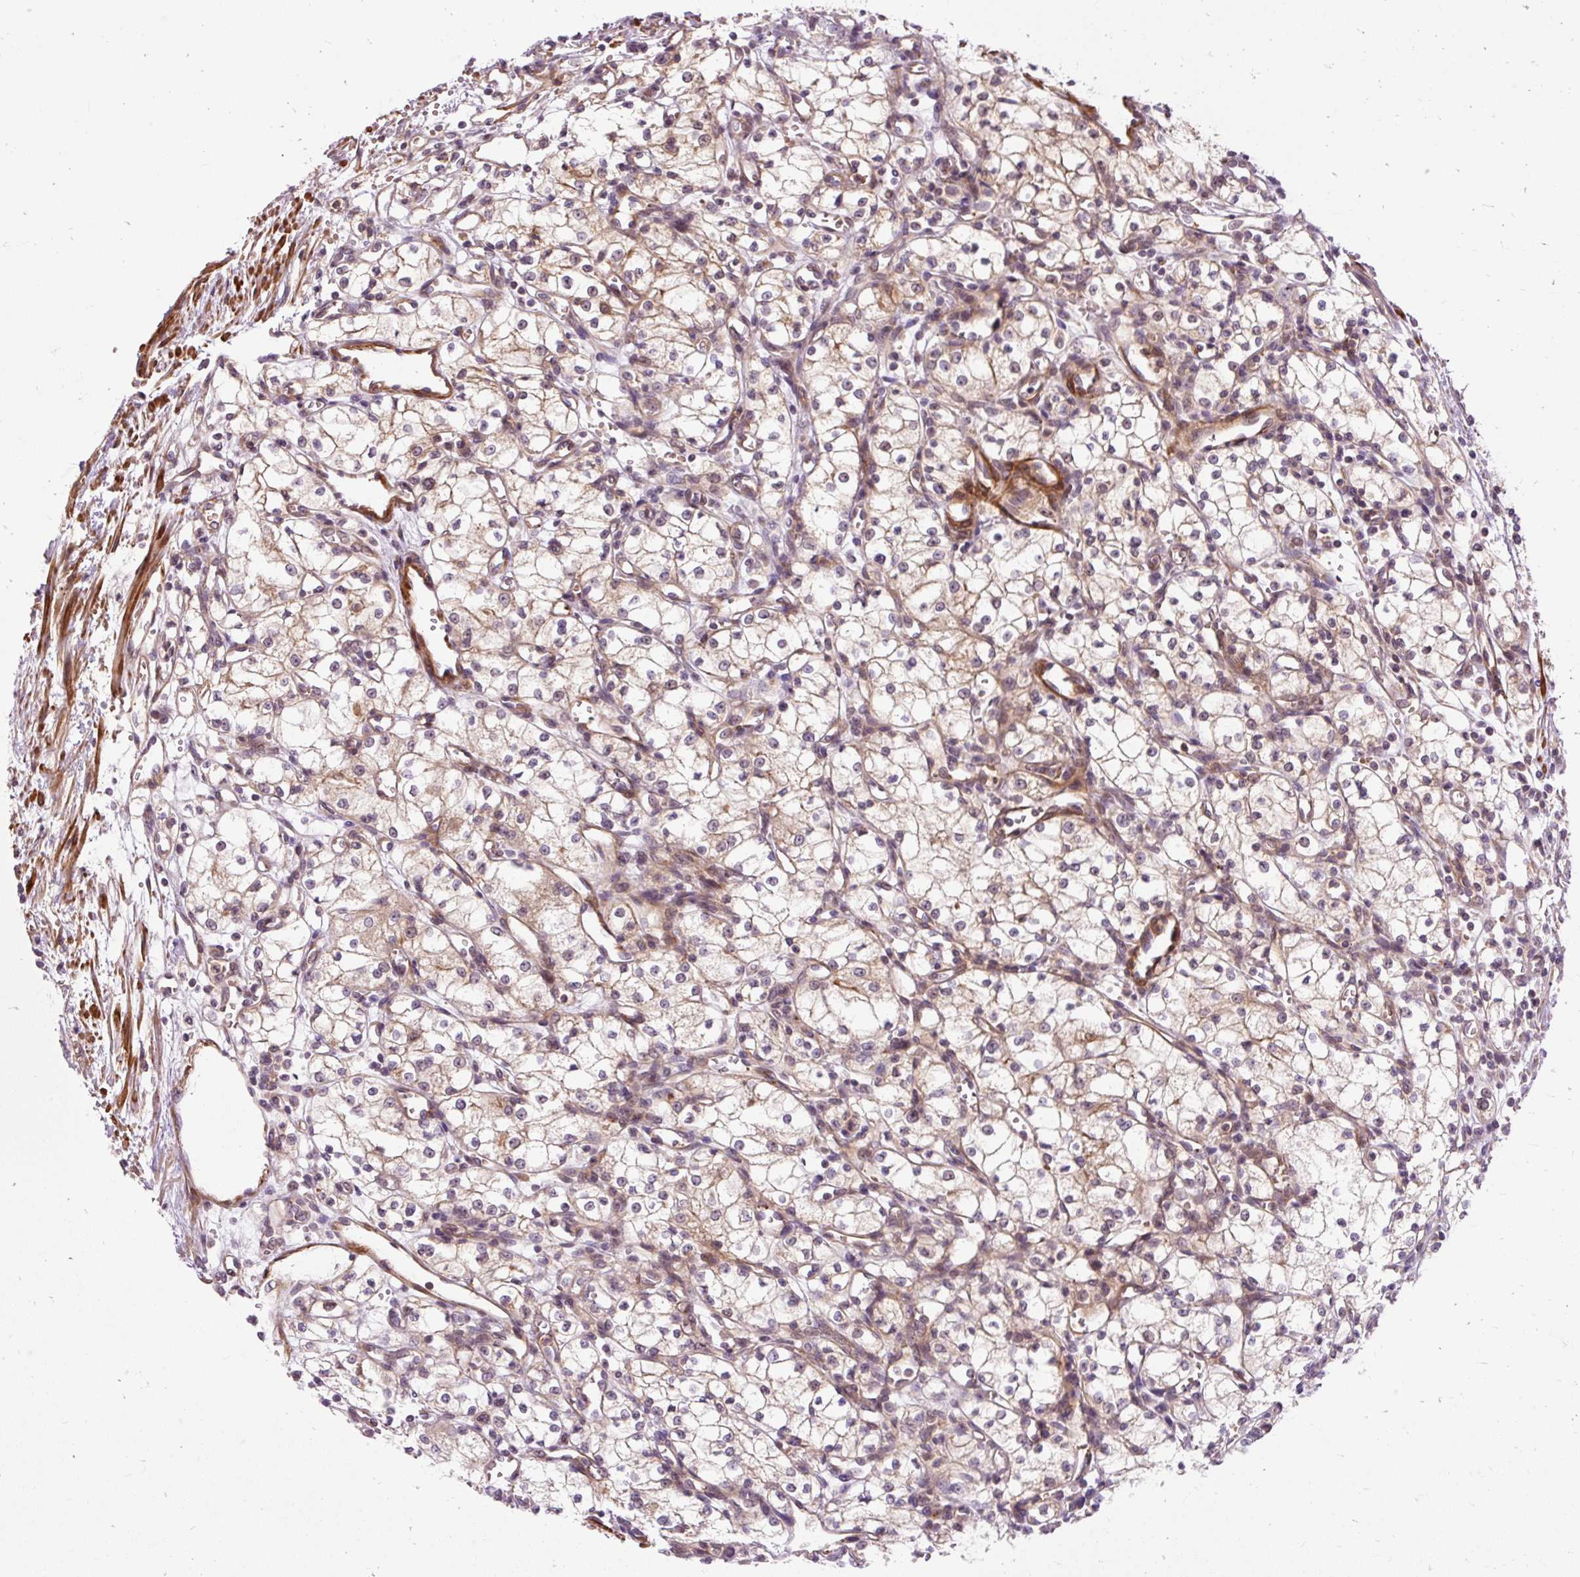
{"staining": {"intensity": "weak", "quantity": "25%-75%", "location": "cytoplasmic/membranous"}, "tissue": "renal cancer", "cell_type": "Tumor cells", "image_type": "cancer", "snomed": [{"axis": "morphology", "description": "Adenocarcinoma, NOS"}, {"axis": "topography", "description": "Kidney"}], "caption": "IHC (DAB) staining of human renal cancer reveals weak cytoplasmic/membranous protein expression in approximately 25%-75% of tumor cells.", "gene": "RIPOR3", "patient": {"sex": "male", "age": 59}}